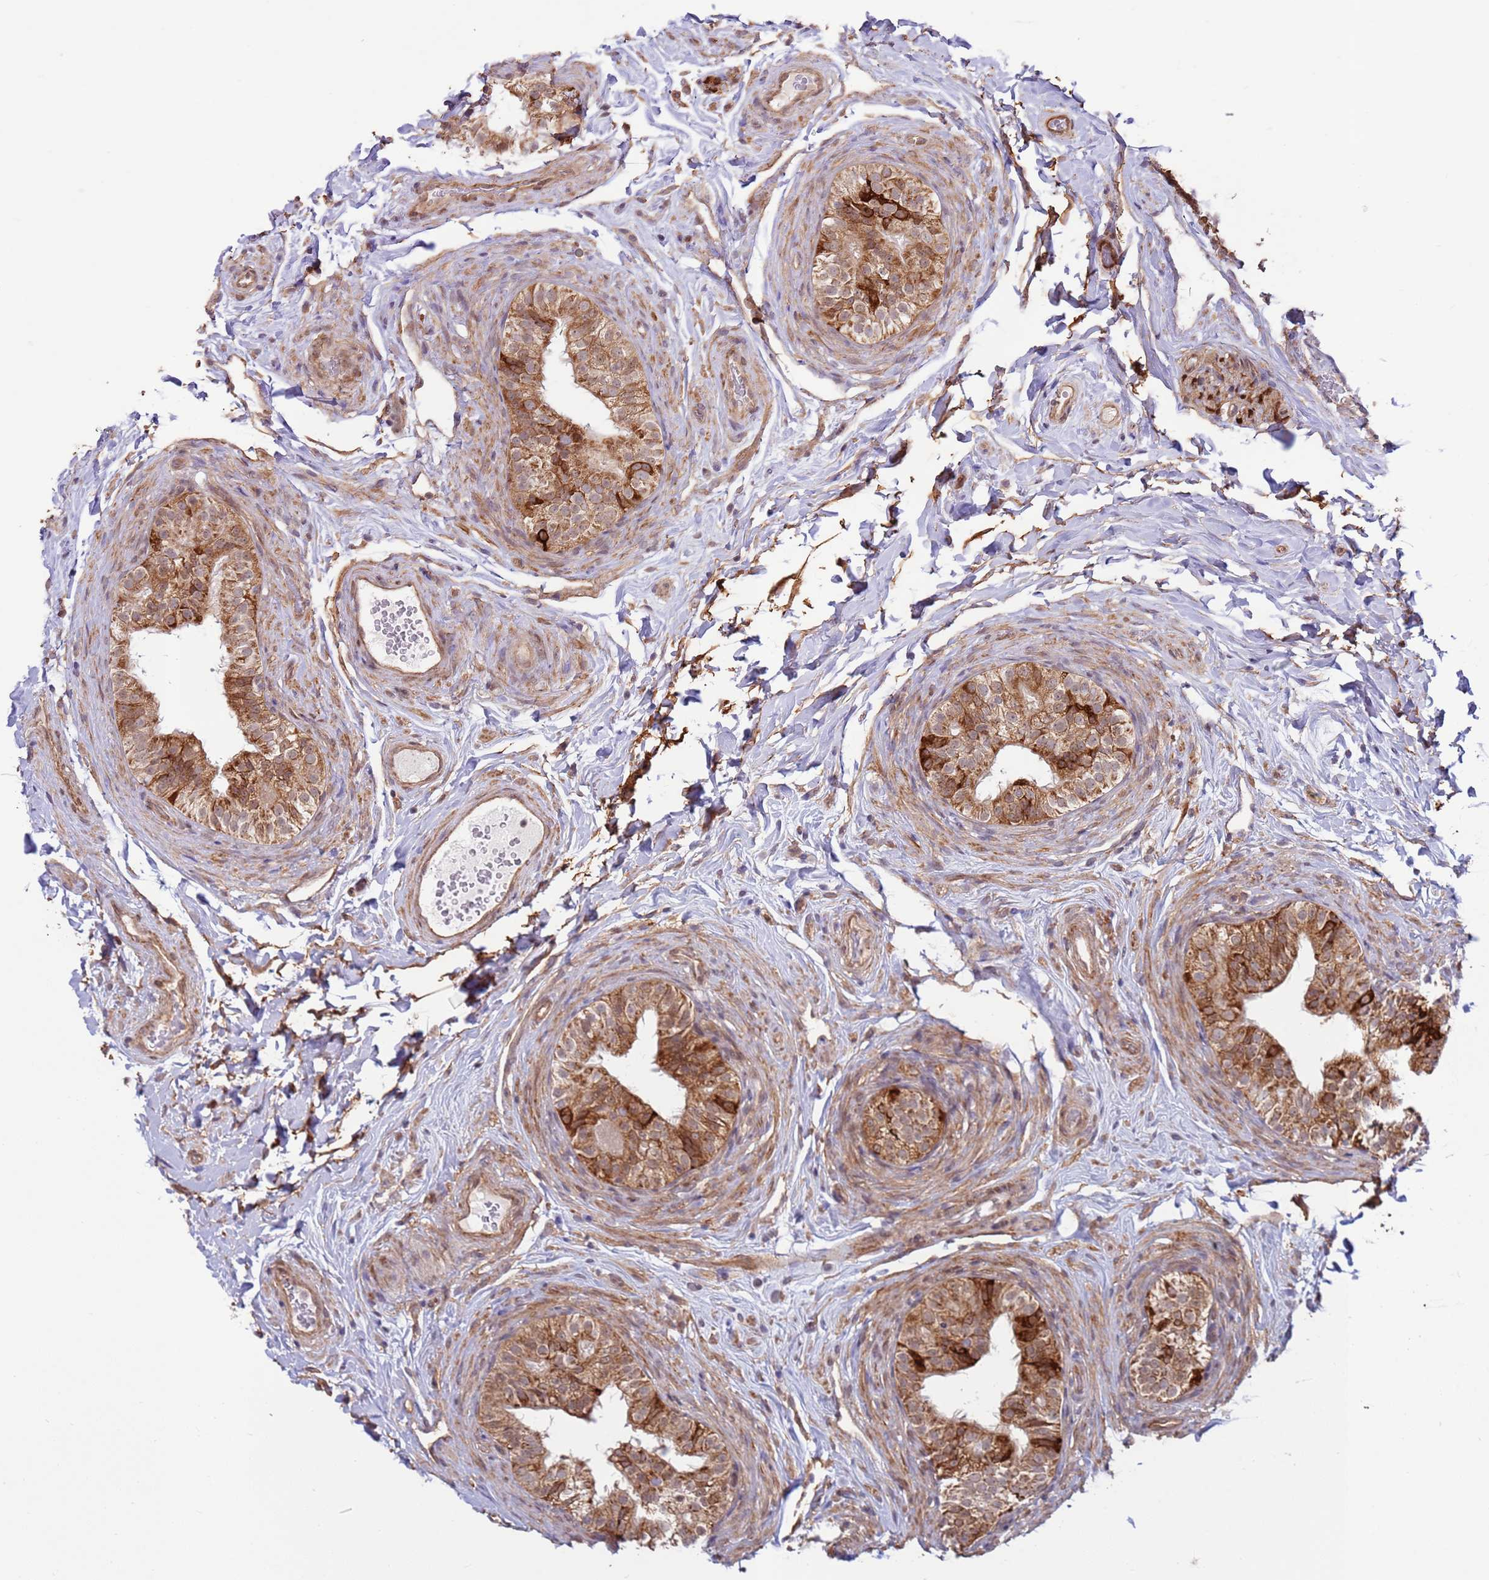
{"staining": {"intensity": "strong", "quantity": ">75%", "location": "cytoplasmic/membranous"}, "tissue": "epididymis", "cell_type": "Glandular cells", "image_type": "normal", "snomed": [{"axis": "morphology", "description": "Normal tissue, NOS"}, {"axis": "topography", "description": "Epididymis"}], "caption": "Glandular cells exhibit strong cytoplasmic/membranous staining in about >75% of cells in normal epididymis.", "gene": "DCAF4", "patient": {"sex": "male", "age": 49}}